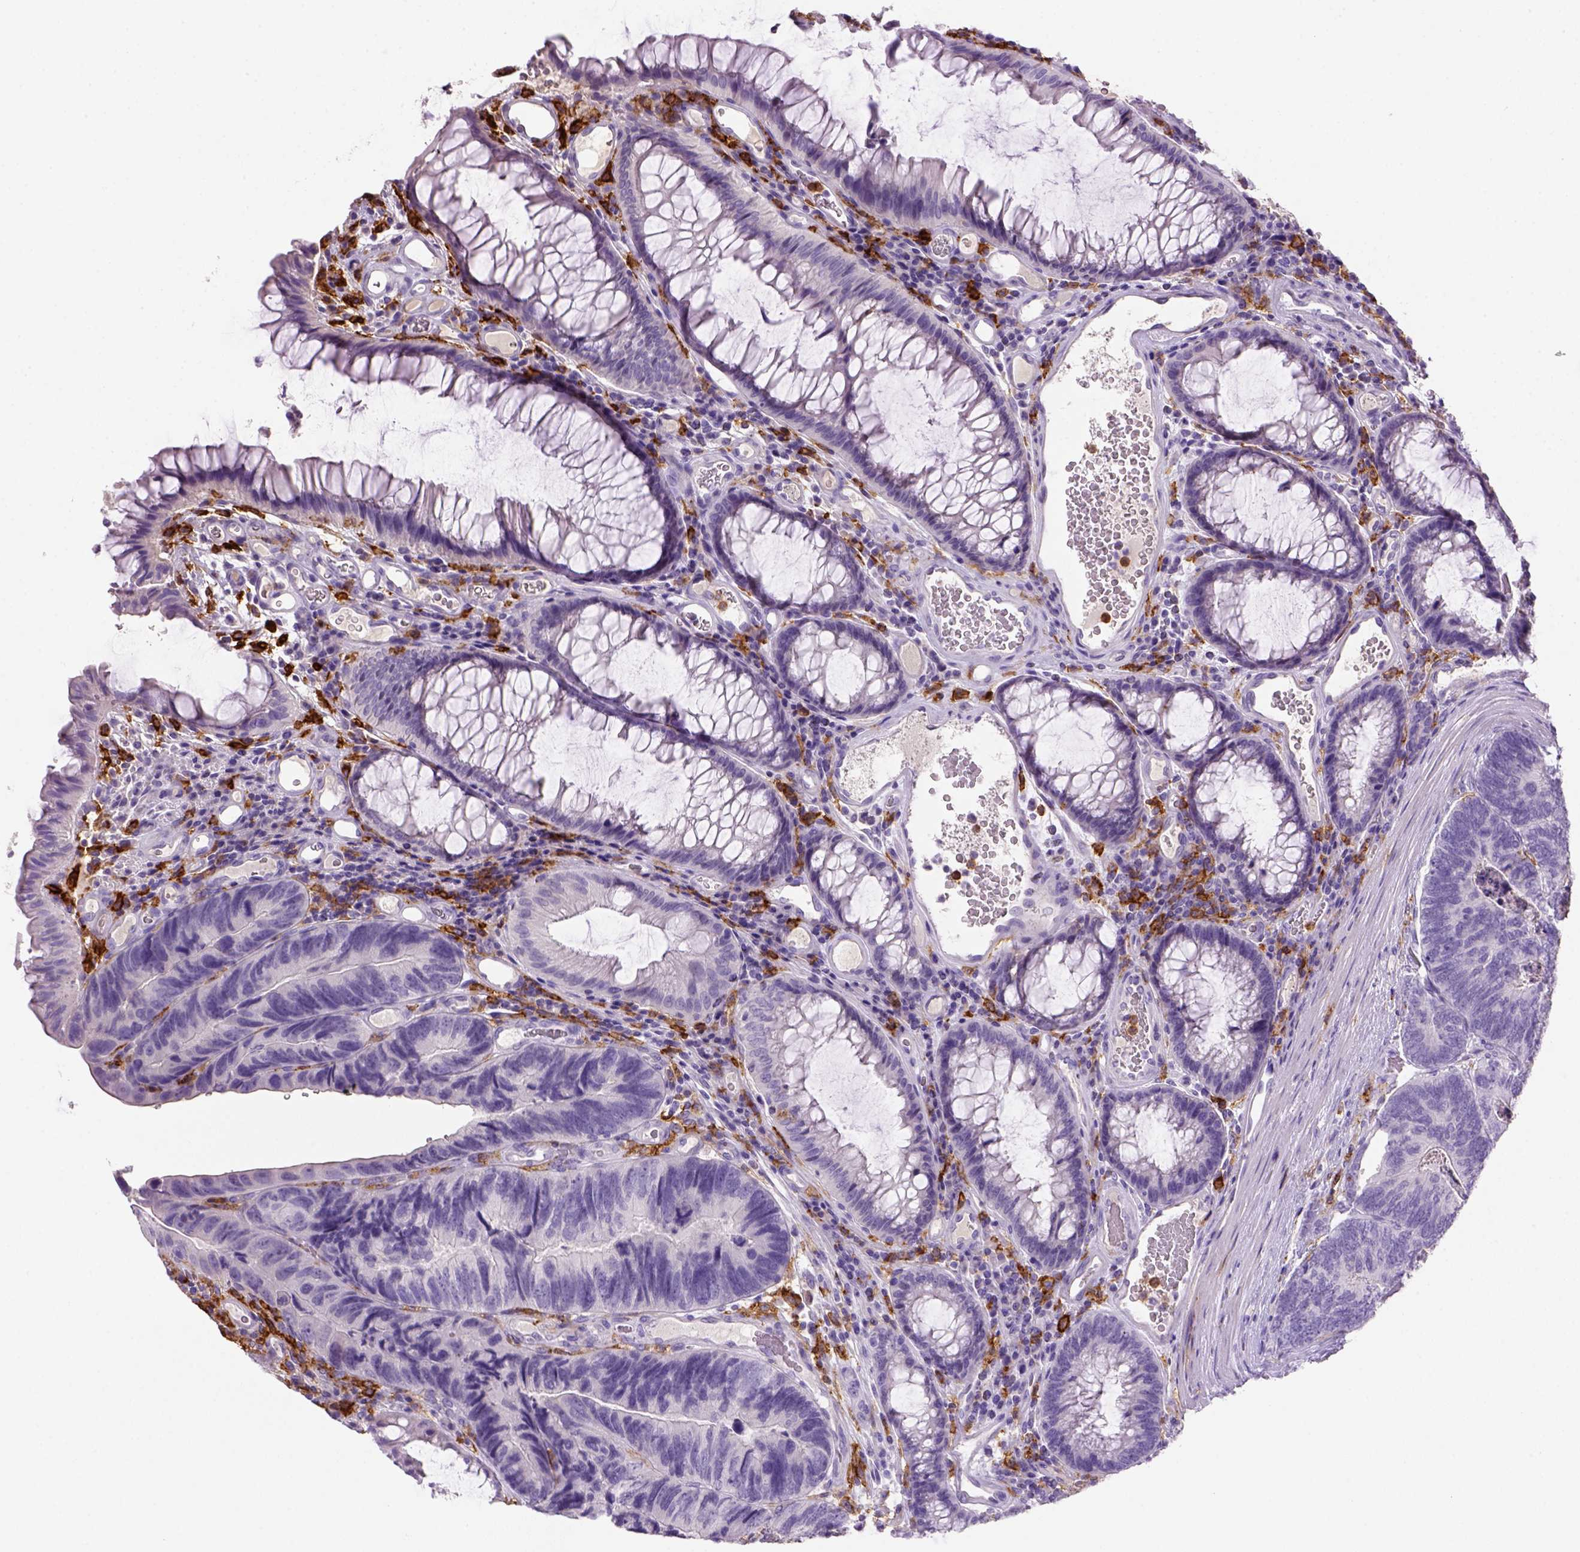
{"staining": {"intensity": "negative", "quantity": "none", "location": "none"}, "tissue": "colorectal cancer", "cell_type": "Tumor cells", "image_type": "cancer", "snomed": [{"axis": "morphology", "description": "Adenocarcinoma, NOS"}, {"axis": "topography", "description": "Colon"}], "caption": "Immunohistochemical staining of colorectal cancer demonstrates no significant positivity in tumor cells.", "gene": "CD14", "patient": {"sex": "female", "age": 67}}